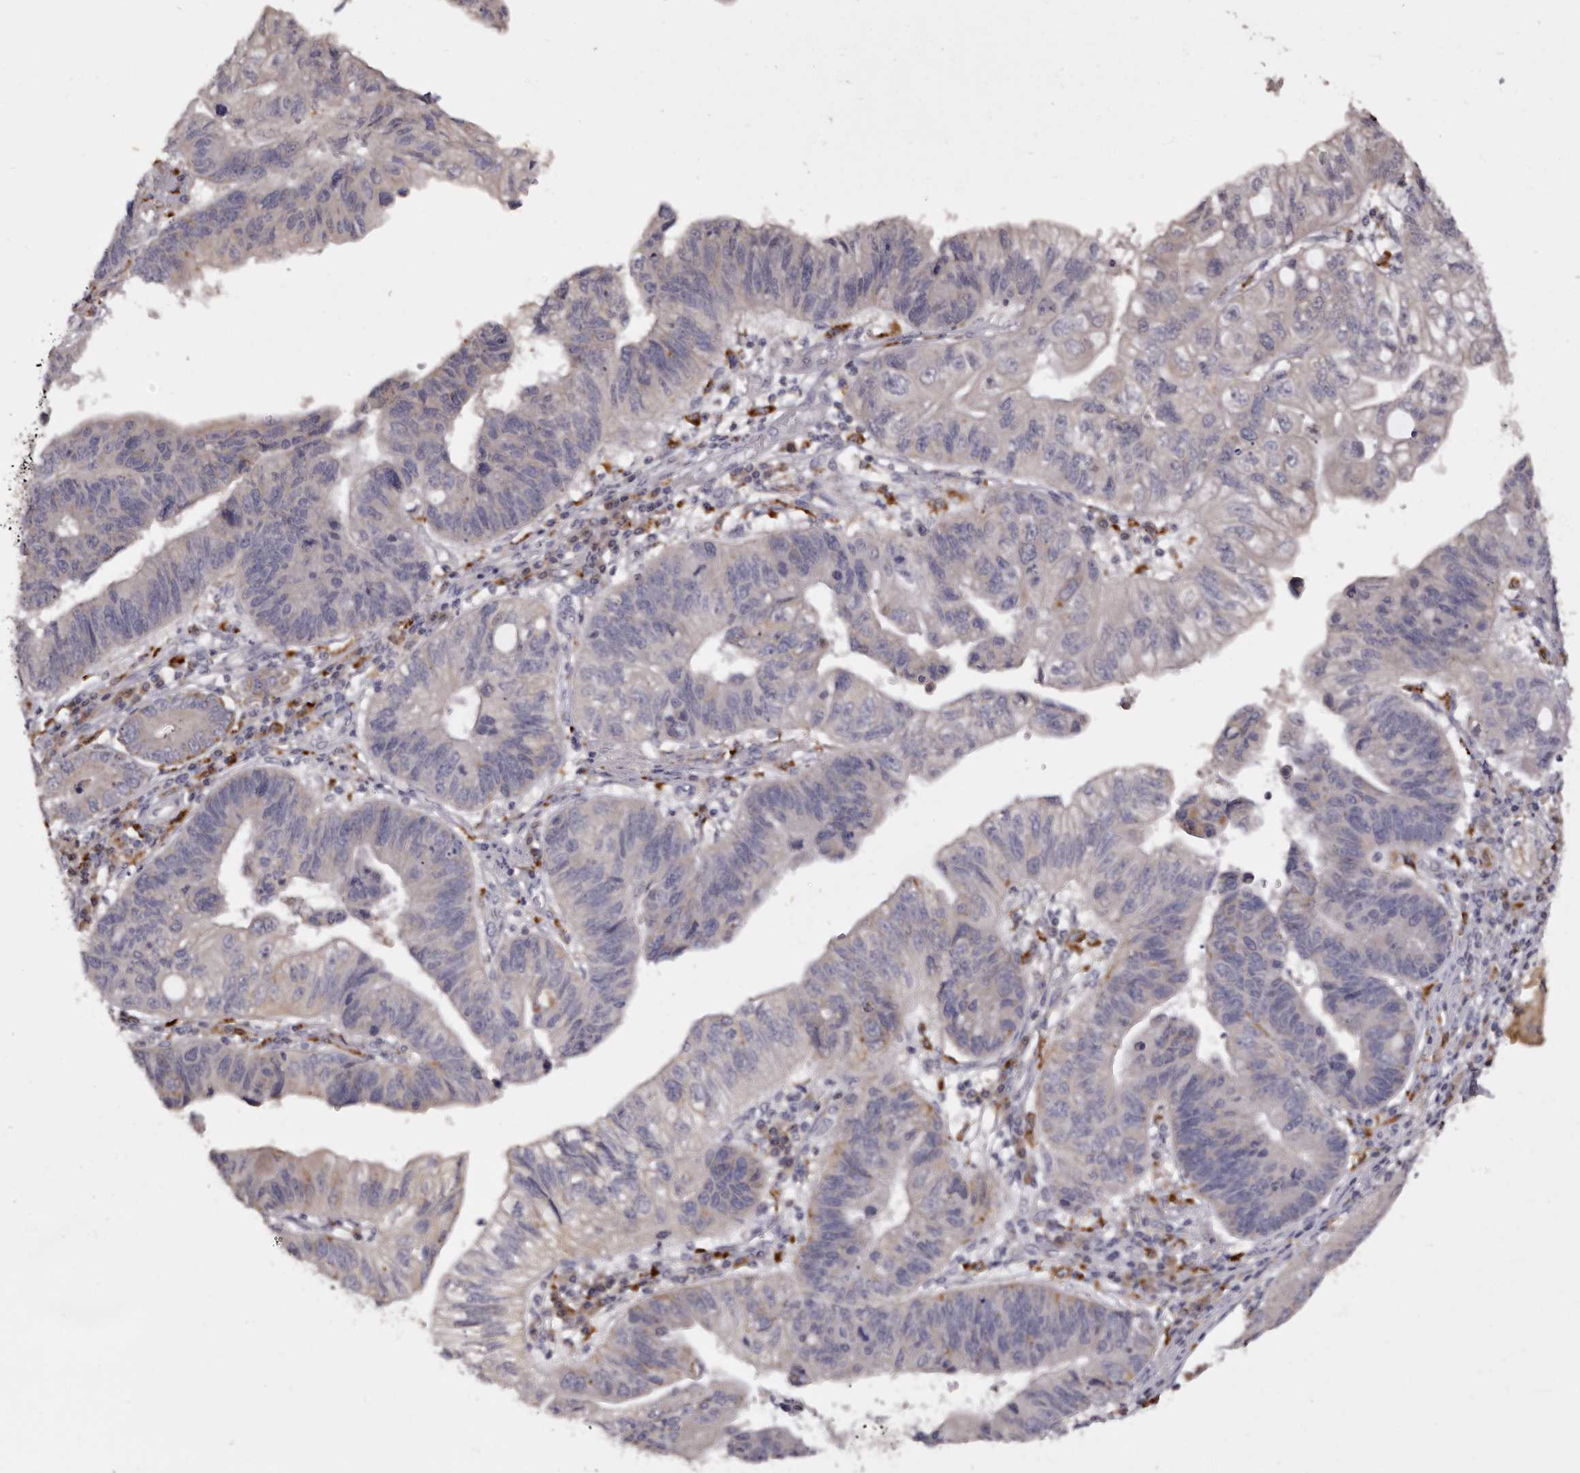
{"staining": {"intensity": "moderate", "quantity": "<25%", "location": "cytoplasmic/membranous"}, "tissue": "stomach cancer", "cell_type": "Tumor cells", "image_type": "cancer", "snomed": [{"axis": "morphology", "description": "Adenocarcinoma, NOS"}, {"axis": "topography", "description": "Stomach"}], "caption": "Immunohistochemistry image of human adenocarcinoma (stomach) stained for a protein (brown), which displays low levels of moderate cytoplasmic/membranous expression in about <25% of tumor cells.", "gene": "DAP", "patient": {"sex": "male", "age": 59}}